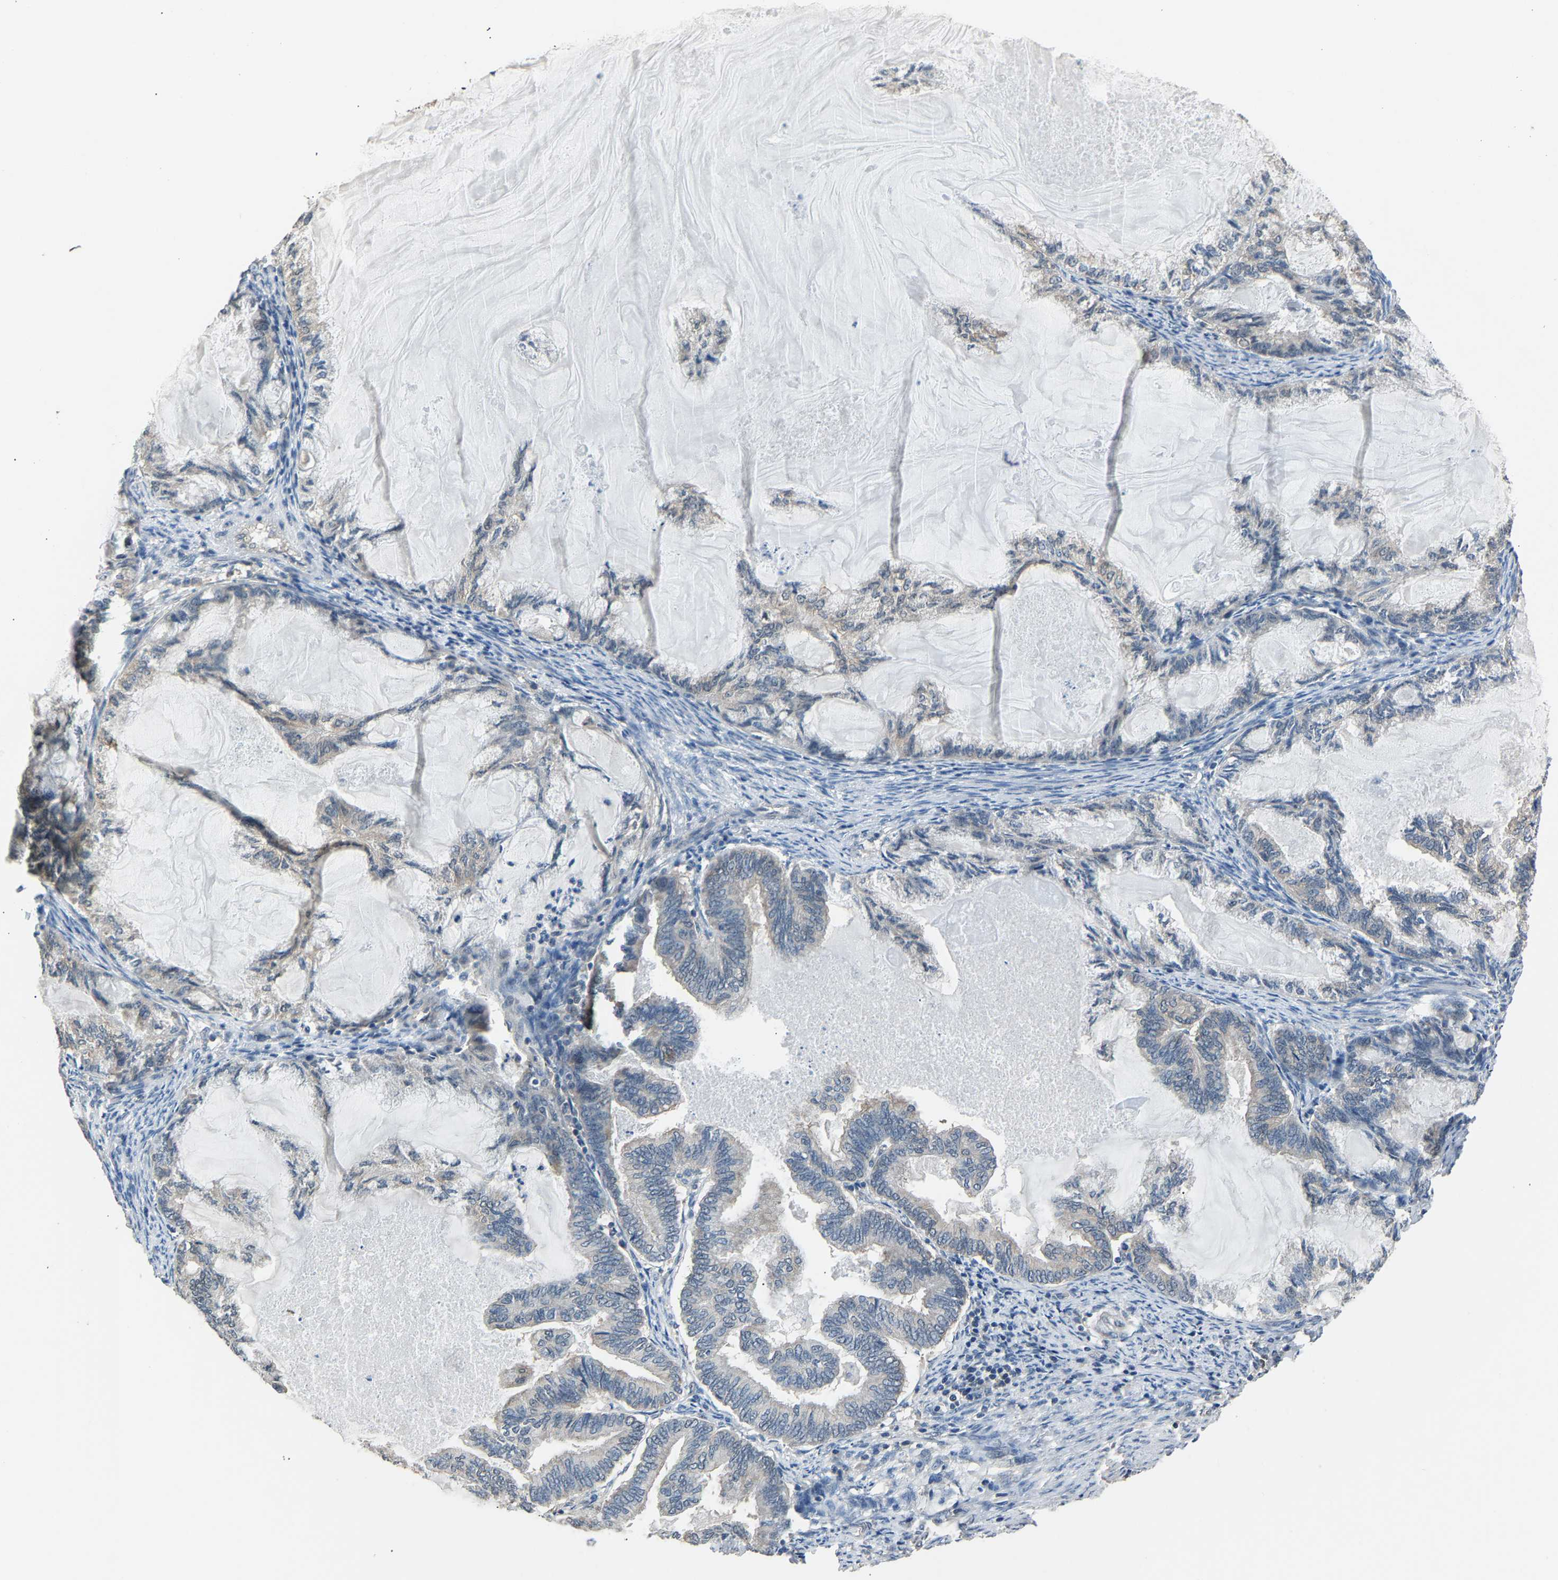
{"staining": {"intensity": "negative", "quantity": "none", "location": "none"}, "tissue": "endometrial cancer", "cell_type": "Tumor cells", "image_type": "cancer", "snomed": [{"axis": "morphology", "description": "Adenocarcinoma, NOS"}, {"axis": "topography", "description": "Endometrium"}], "caption": "DAB (3,3'-diaminobenzidine) immunohistochemical staining of endometrial cancer demonstrates no significant expression in tumor cells.", "gene": "ABCC9", "patient": {"sex": "female", "age": 86}}